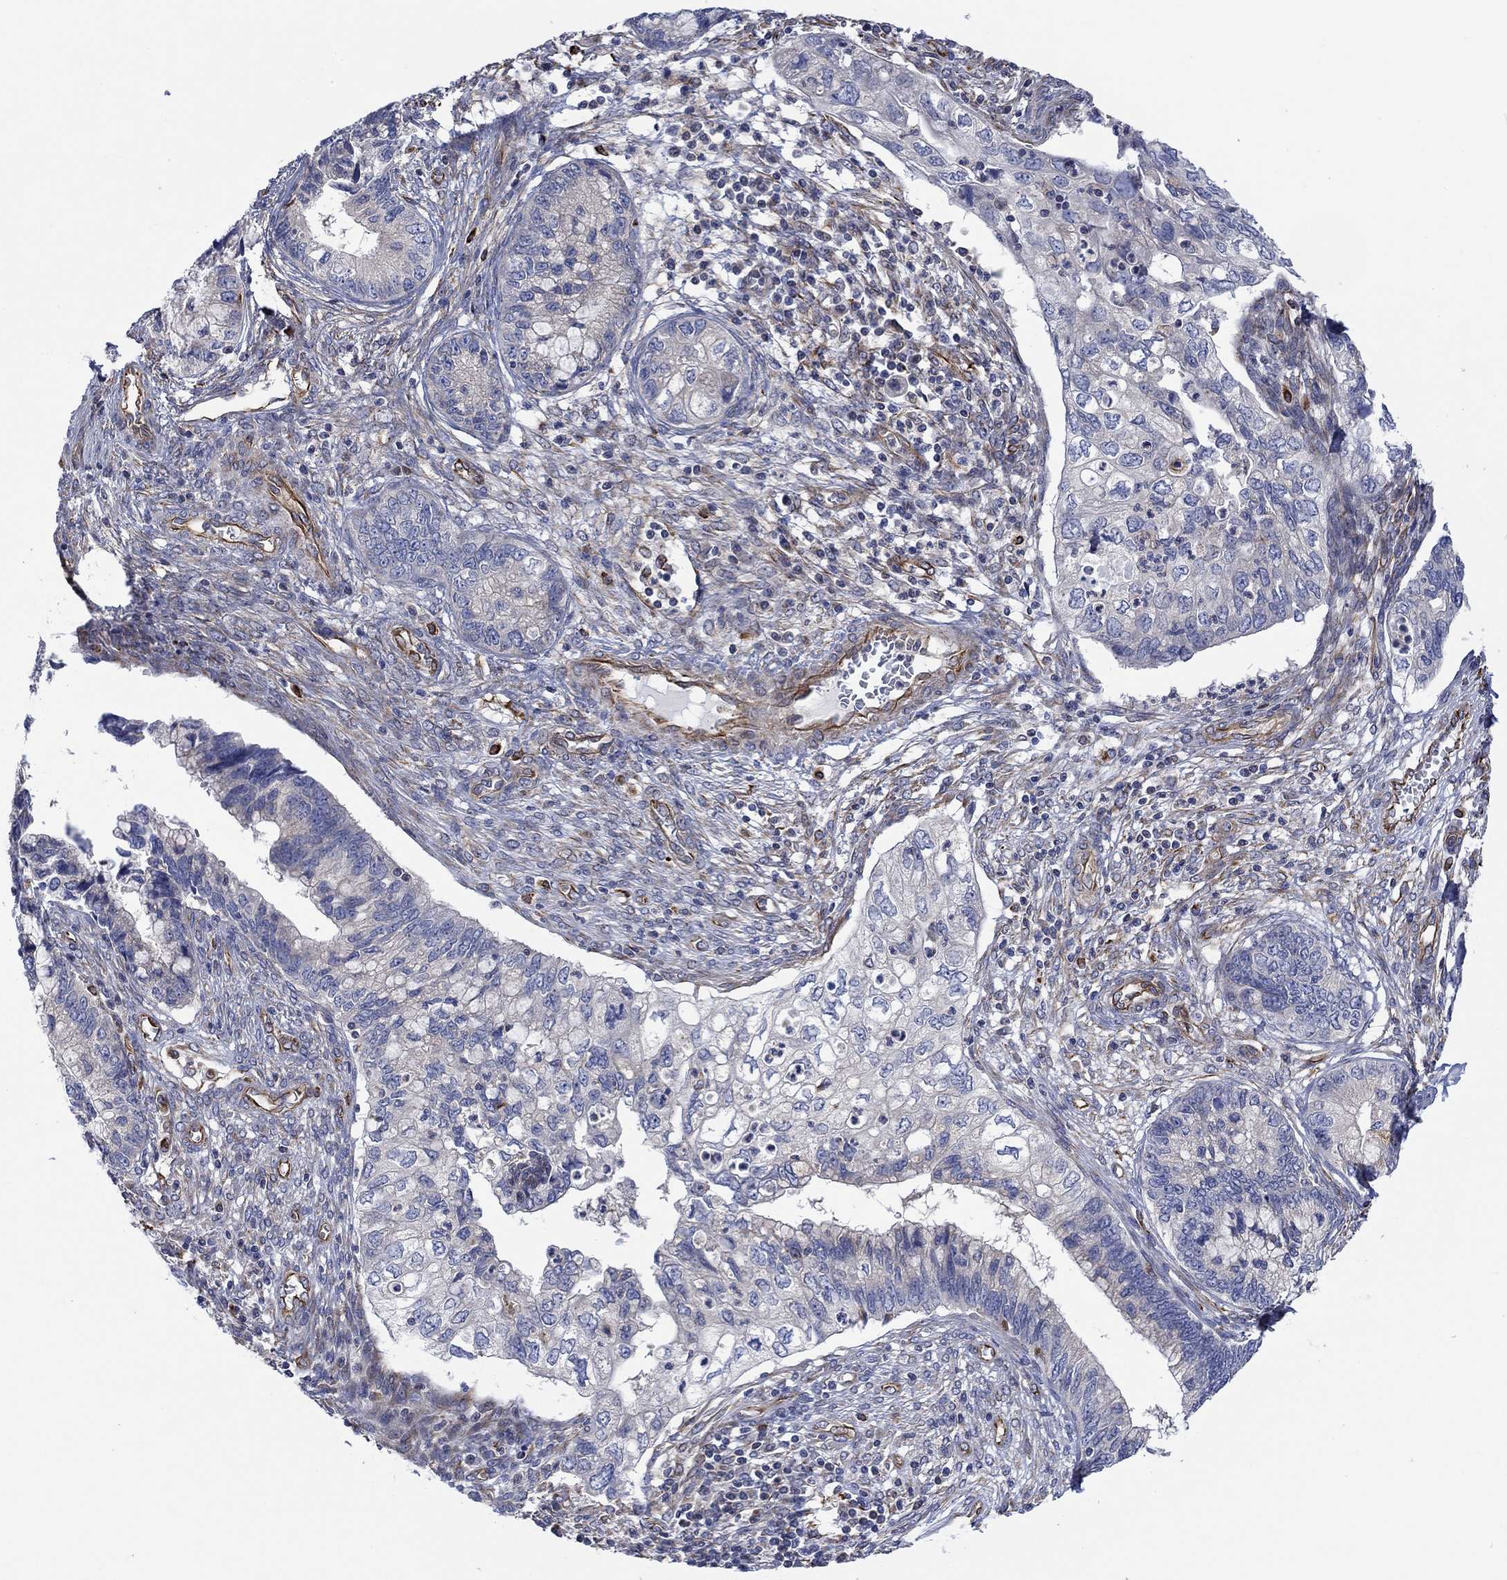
{"staining": {"intensity": "negative", "quantity": "none", "location": "none"}, "tissue": "cervical cancer", "cell_type": "Tumor cells", "image_type": "cancer", "snomed": [{"axis": "morphology", "description": "Adenocarcinoma, NOS"}, {"axis": "topography", "description": "Cervix"}], "caption": "A histopathology image of human adenocarcinoma (cervical) is negative for staining in tumor cells. (DAB (3,3'-diaminobenzidine) IHC visualized using brightfield microscopy, high magnification).", "gene": "CAMK1D", "patient": {"sex": "female", "age": 44}}